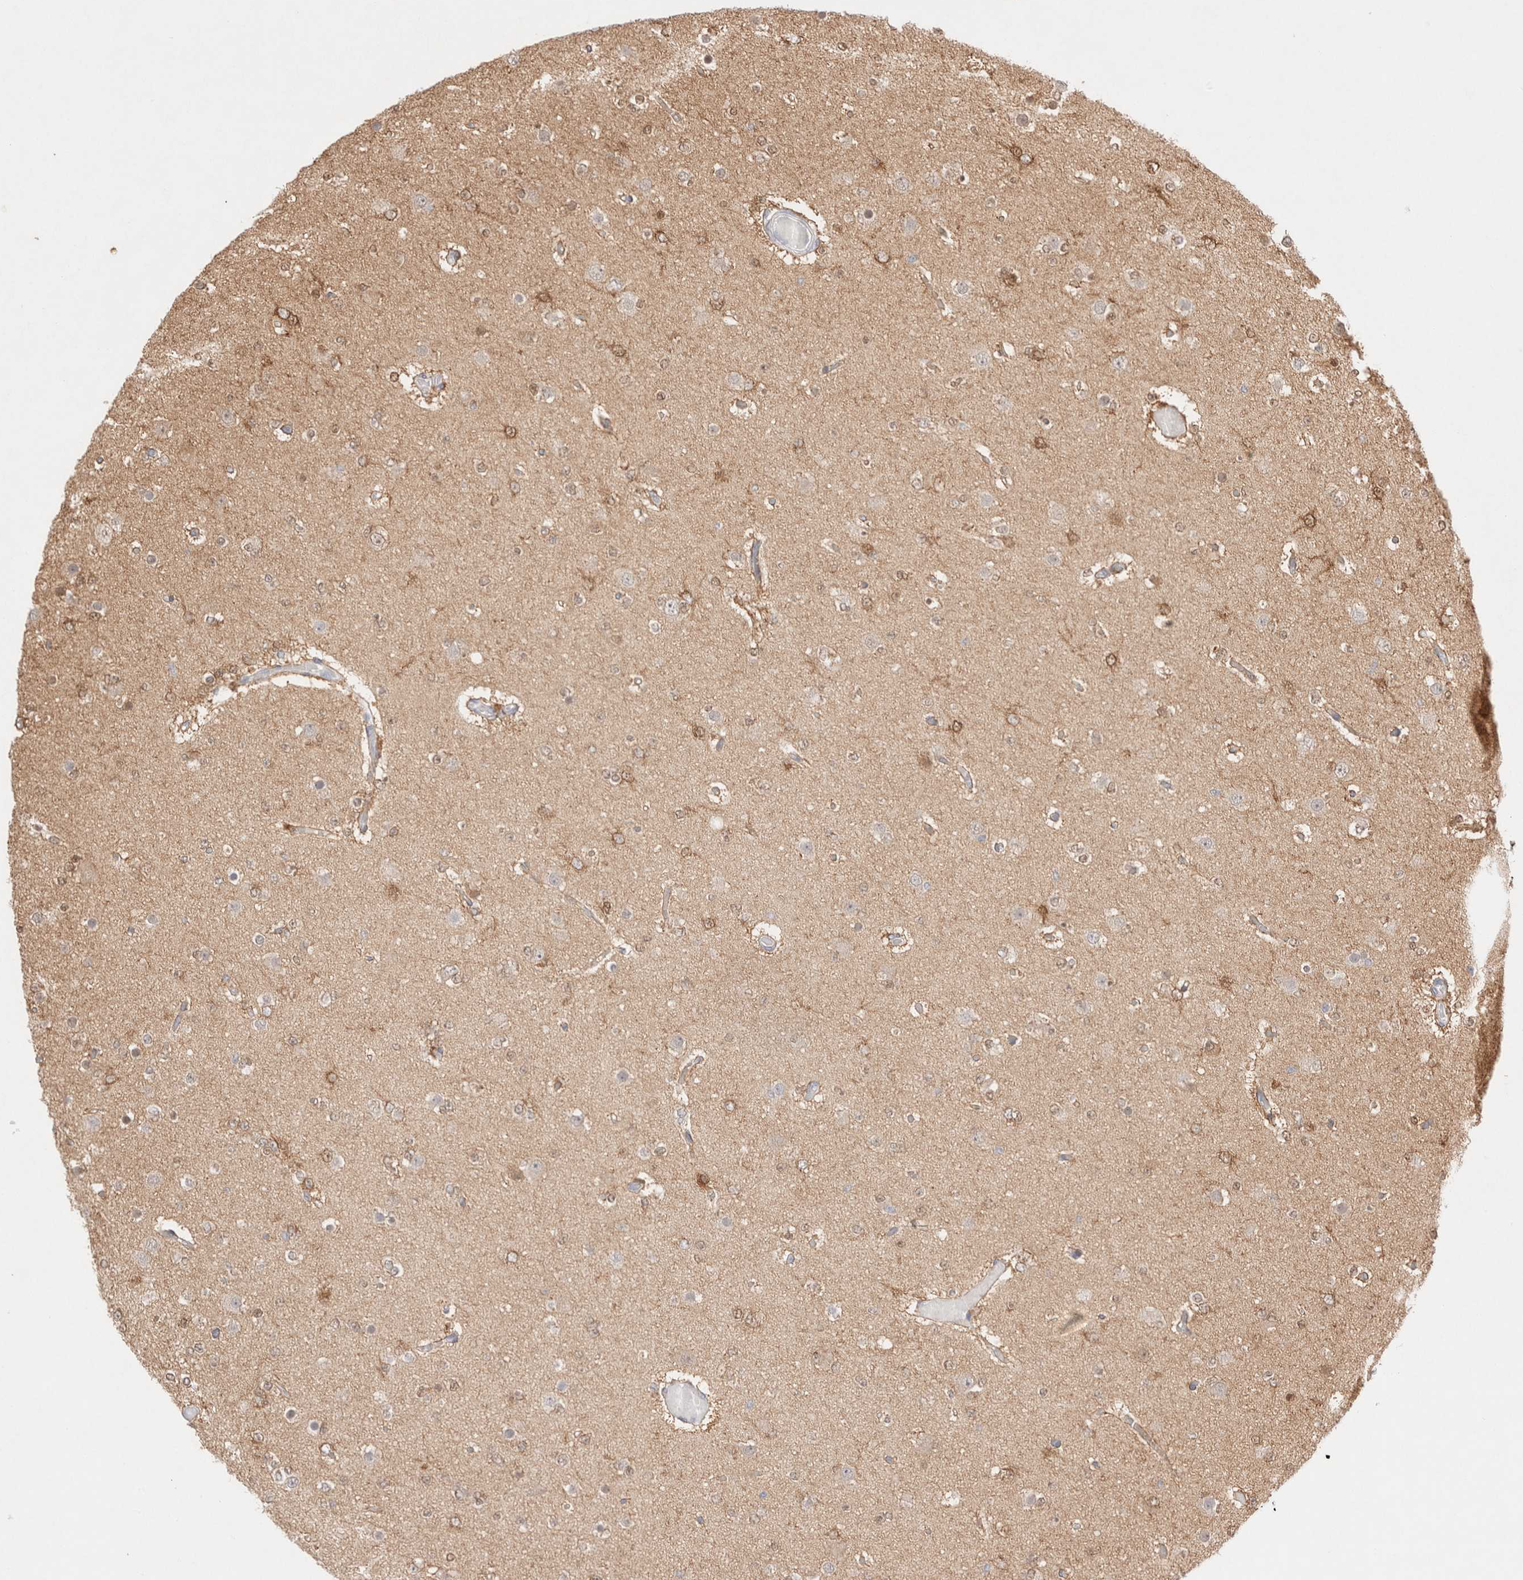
{"staining": {"intensity": "weak", "quantity": "<25%", "location": "cytoplasmic/membranous,nuclear"}, "tissue": "glioma", "cell_type": "Tumor cells", "image_type": "cancer", "snomed": [{"axis": "morphology", "description": "Glioma, malignant, Low grade"}, {"axis": "topography", "description": "Brain"}], "caption": "Histopathology image shows no protein staining in tumor cells of low-grade glioma (malignant) tissue. Nuclei are stained in blue.", "gene": "STARD10", "patient": {"sex": "female", "age": 22}}